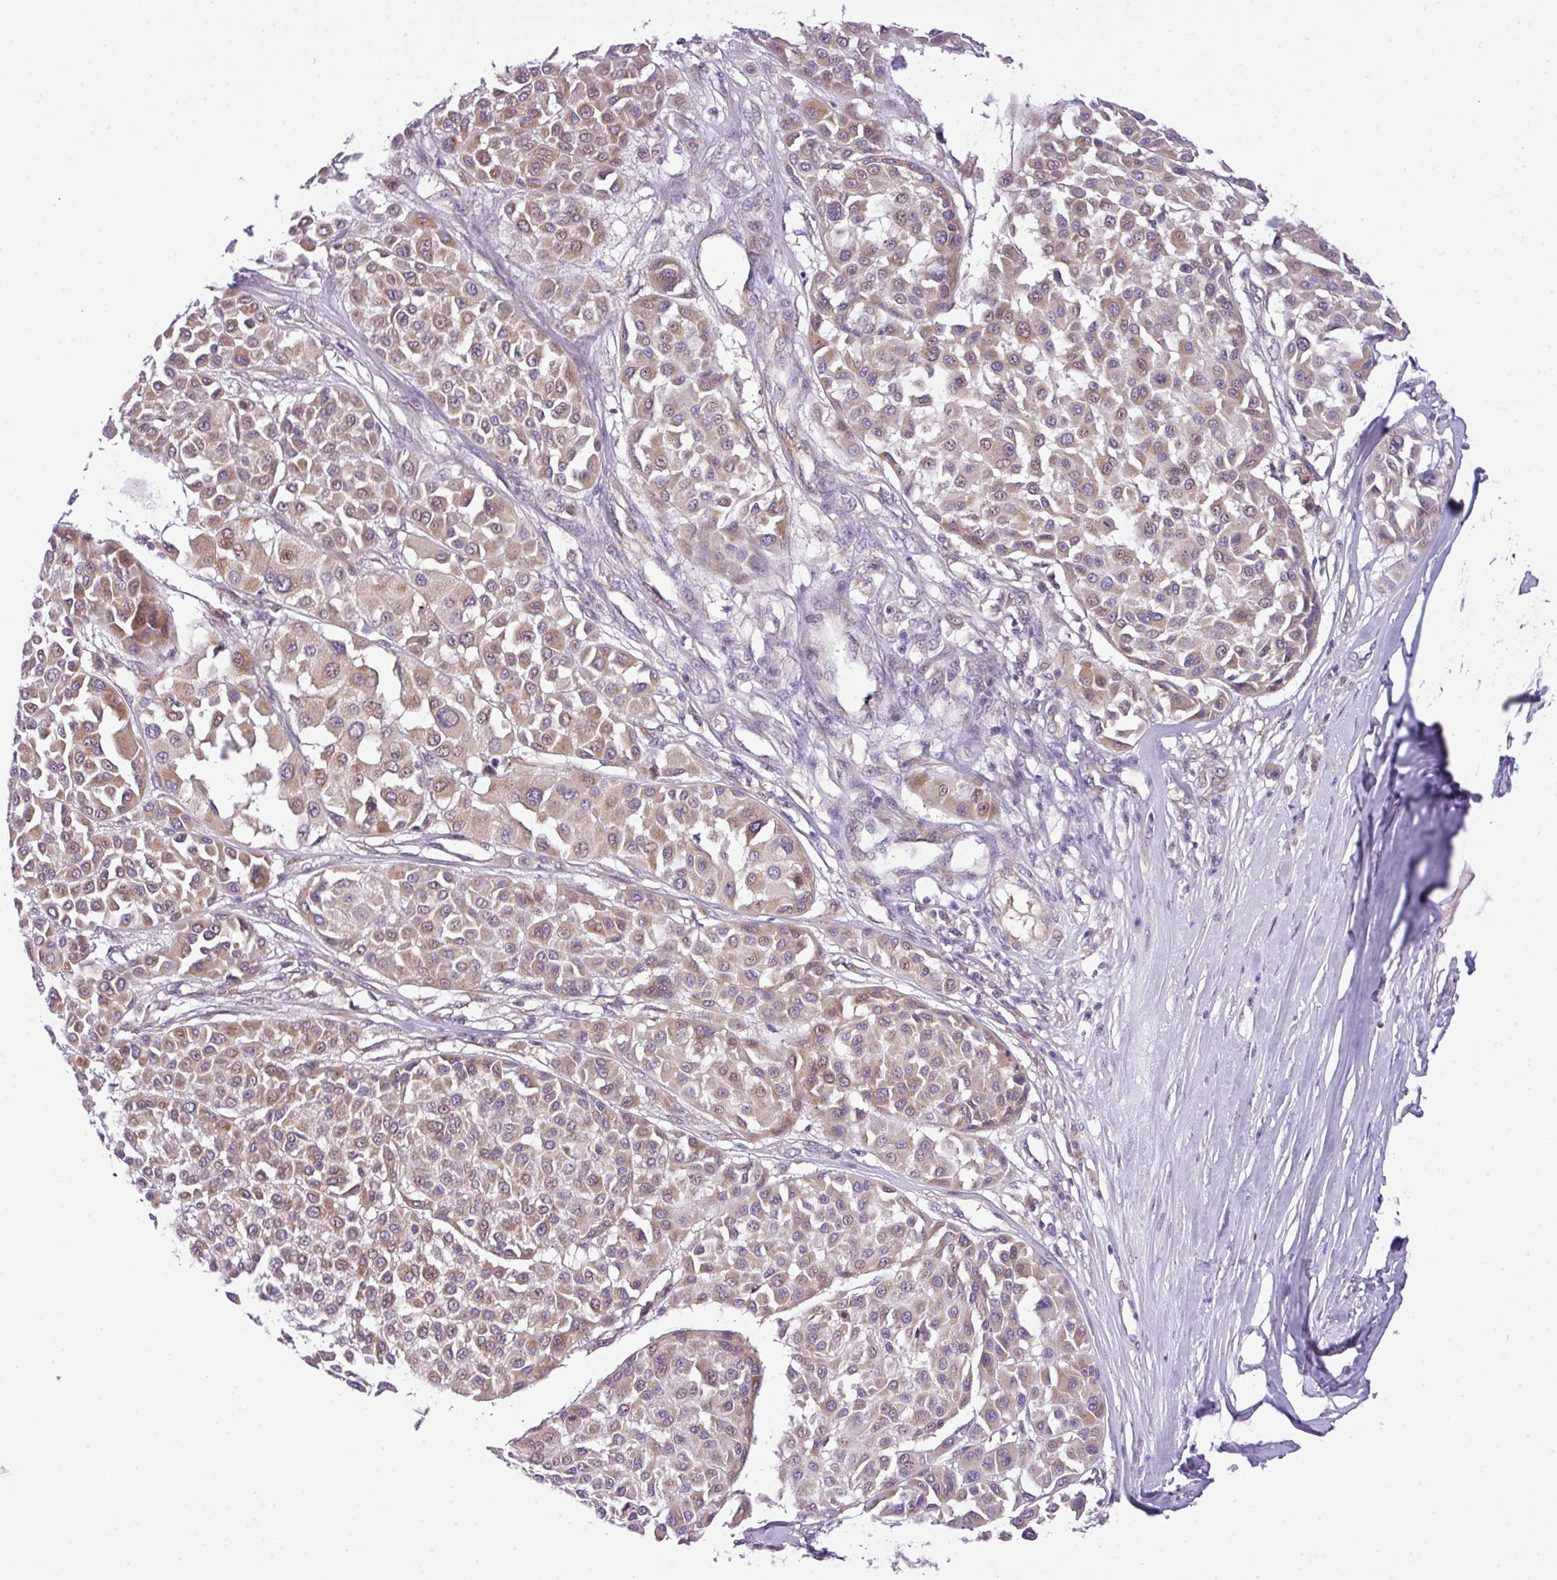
{"staining": {"intensity": "weak", "quantity": ">75%", "location": "cytoplasmic/membranous"}, "tissue": "melanoma", "cell_type": "Tumor cells", "image_type": "cancer", "snomed": [{"axis": "morphology", "description": "Malignant melanoma, Metastatic site"}, {"axis": "topography", "description": "Soft tissue"}], "caption": "Immunohistochemistry (IHC) staining of melanoma, which shows low levels of weak cytoplasmic/membranous expression in approximately >75% of tumor cells indicating weak cytoplasmic/membranous protein staining. The staining was performed using DAB (brown) for protein detection and nuclei were counterstained in hematoxylin (blue).", "gene": "PIK3R5", "patient": {"sex": "male", "age": 41}}